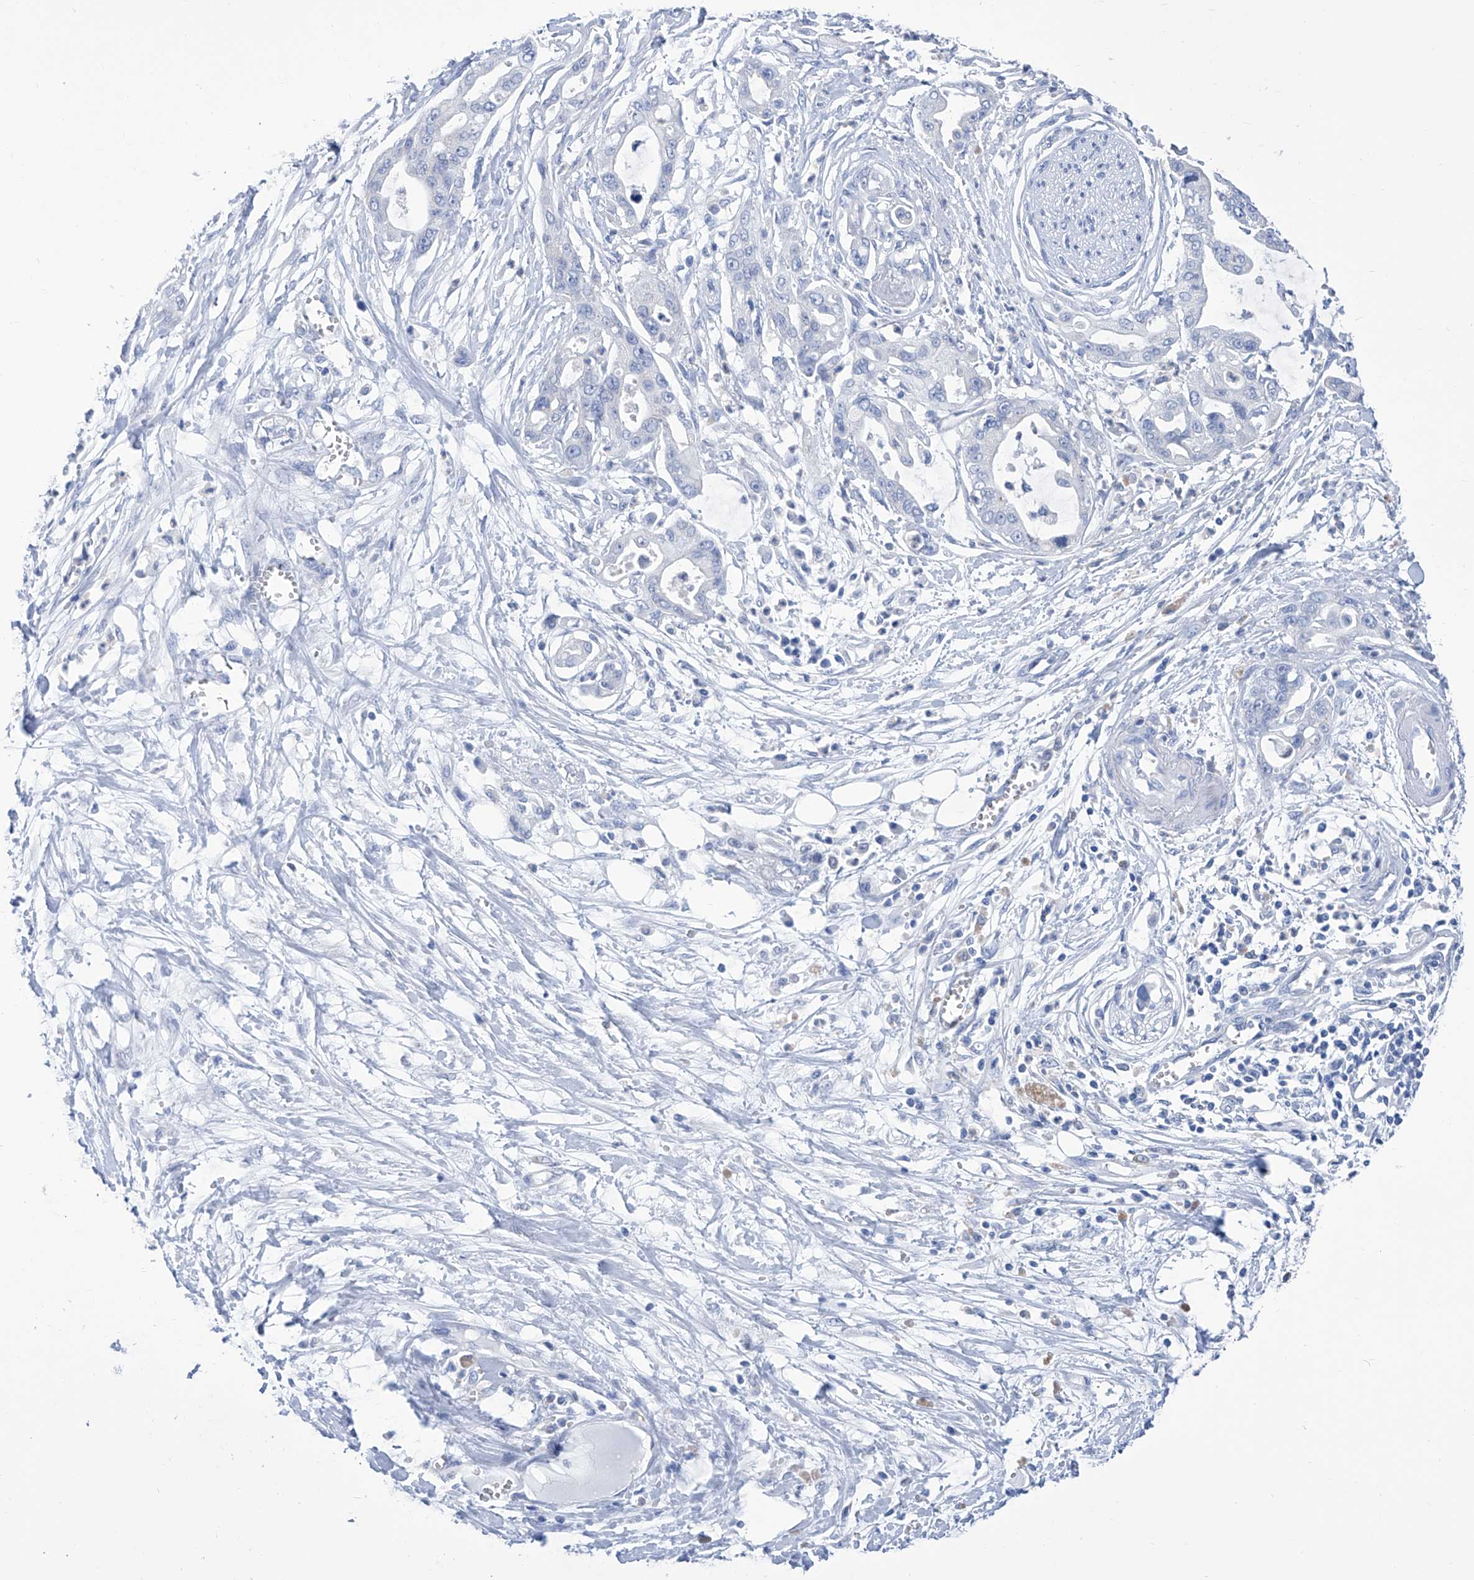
{"staining": {"intensity": "negative", "quantity": "none", "location": "none"}, "tissue": "pancreatic cancer", "cell_type": "Tumor cells", "image_type": "cancer", "snomed": [{"axis": "morphology", "description": "Adenocarcinoma, NOS"}, {"axis": "topography", "description": "Pancreas"}], "caption": "This is an immunohistochemistry photomicrograph of human adenocarcinoma (pancreatic). There is no expression in tumor cells.", "gene": "IMPA2", "patient": {"sex": "male", "age": 68}}